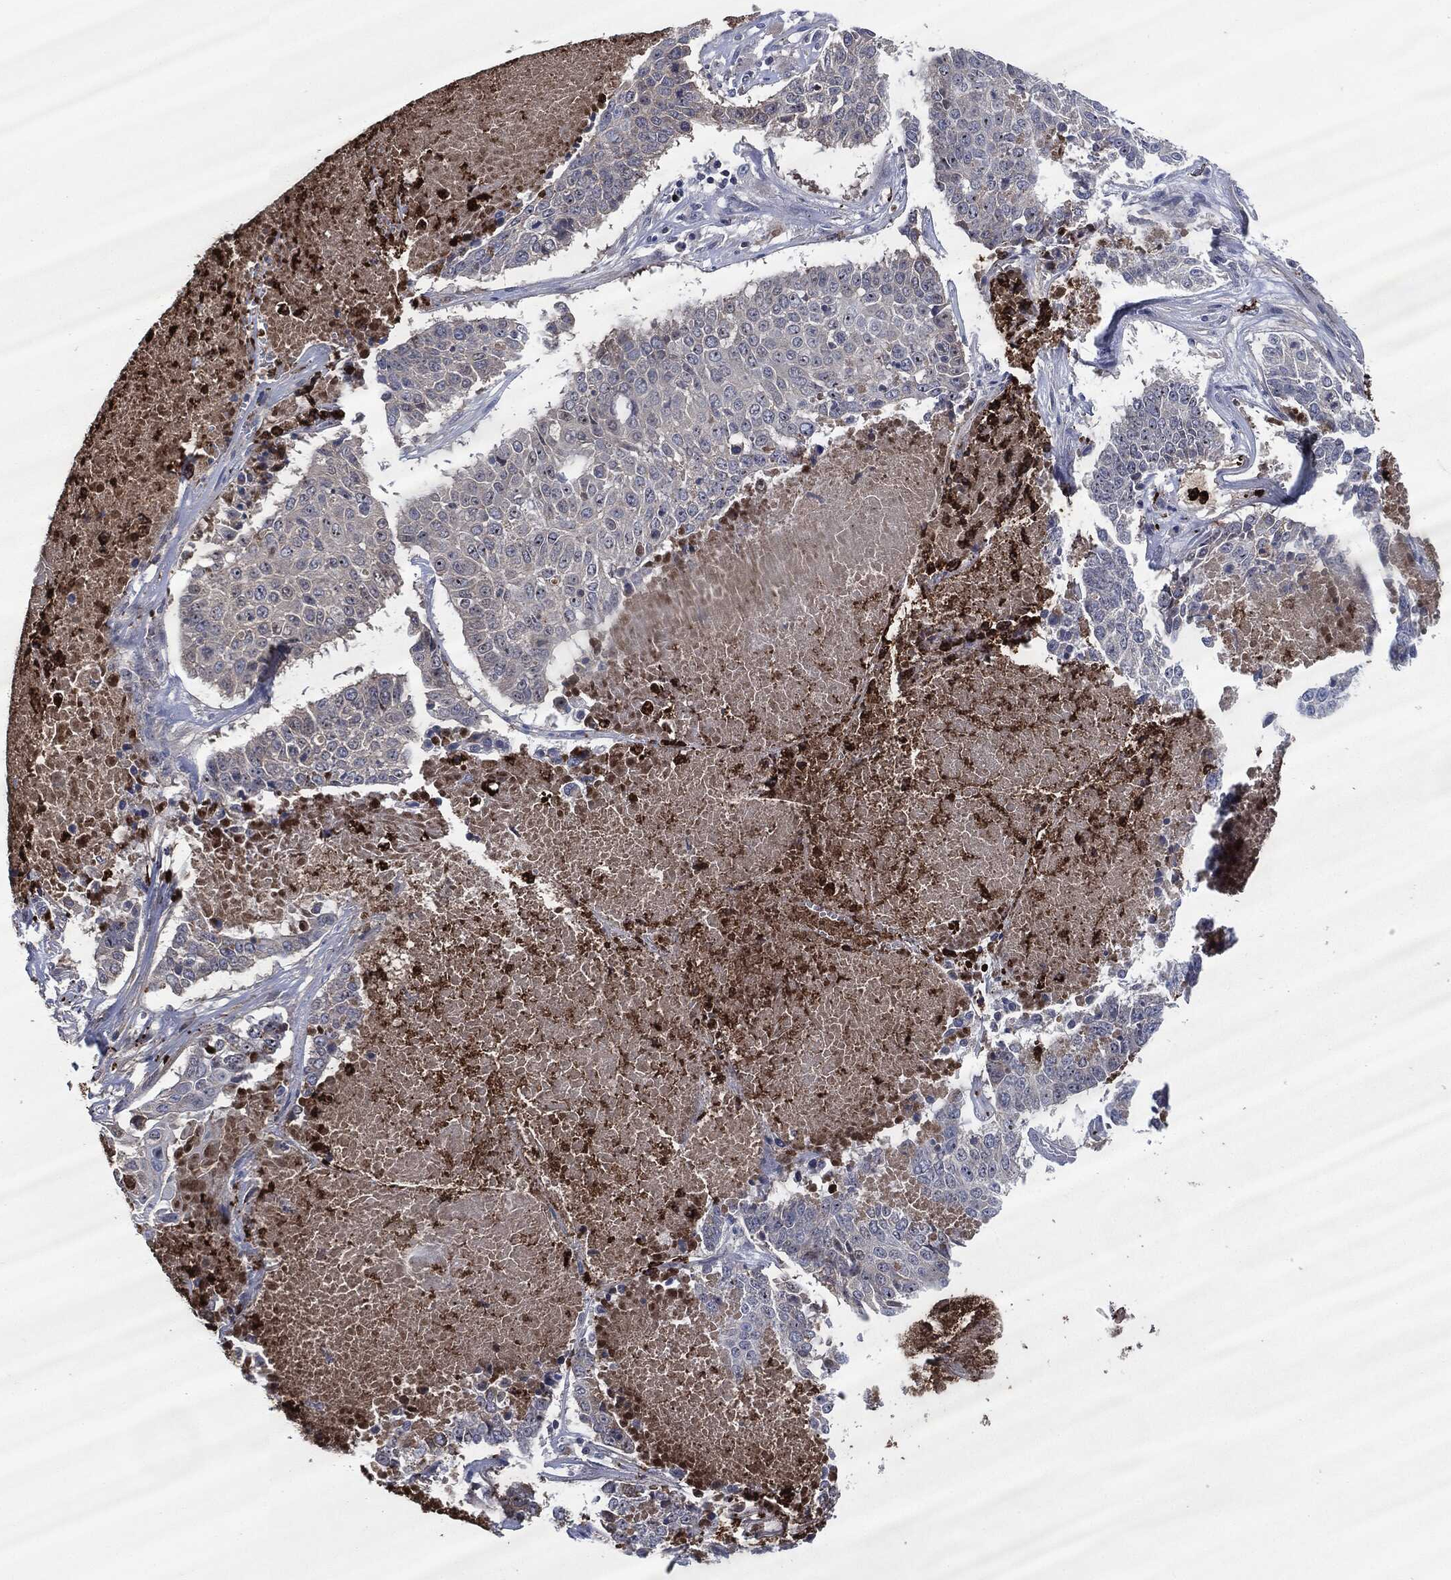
{"staining": {"intensity": "negative", "quantity": "none", "location": "none"}, "tissue": "lung cancer", "cell_type": "Tumor cells", "image_type": "cancer", "snomed": [{"axis": "morphology", "description": "Squamous cell carcinoma, NOS"}, {"axis": "topography", "description": "Lung"}], "caption": "Immunohistochemistry (IHC) micrograph of neoplastic tissue: lung cancer stained with DAB (3,3'-diaminobenzidine) reveals no significant protein staining in tumor cells.", "gene": "MPO", "patient": {"sex": "male", "age": 64}}